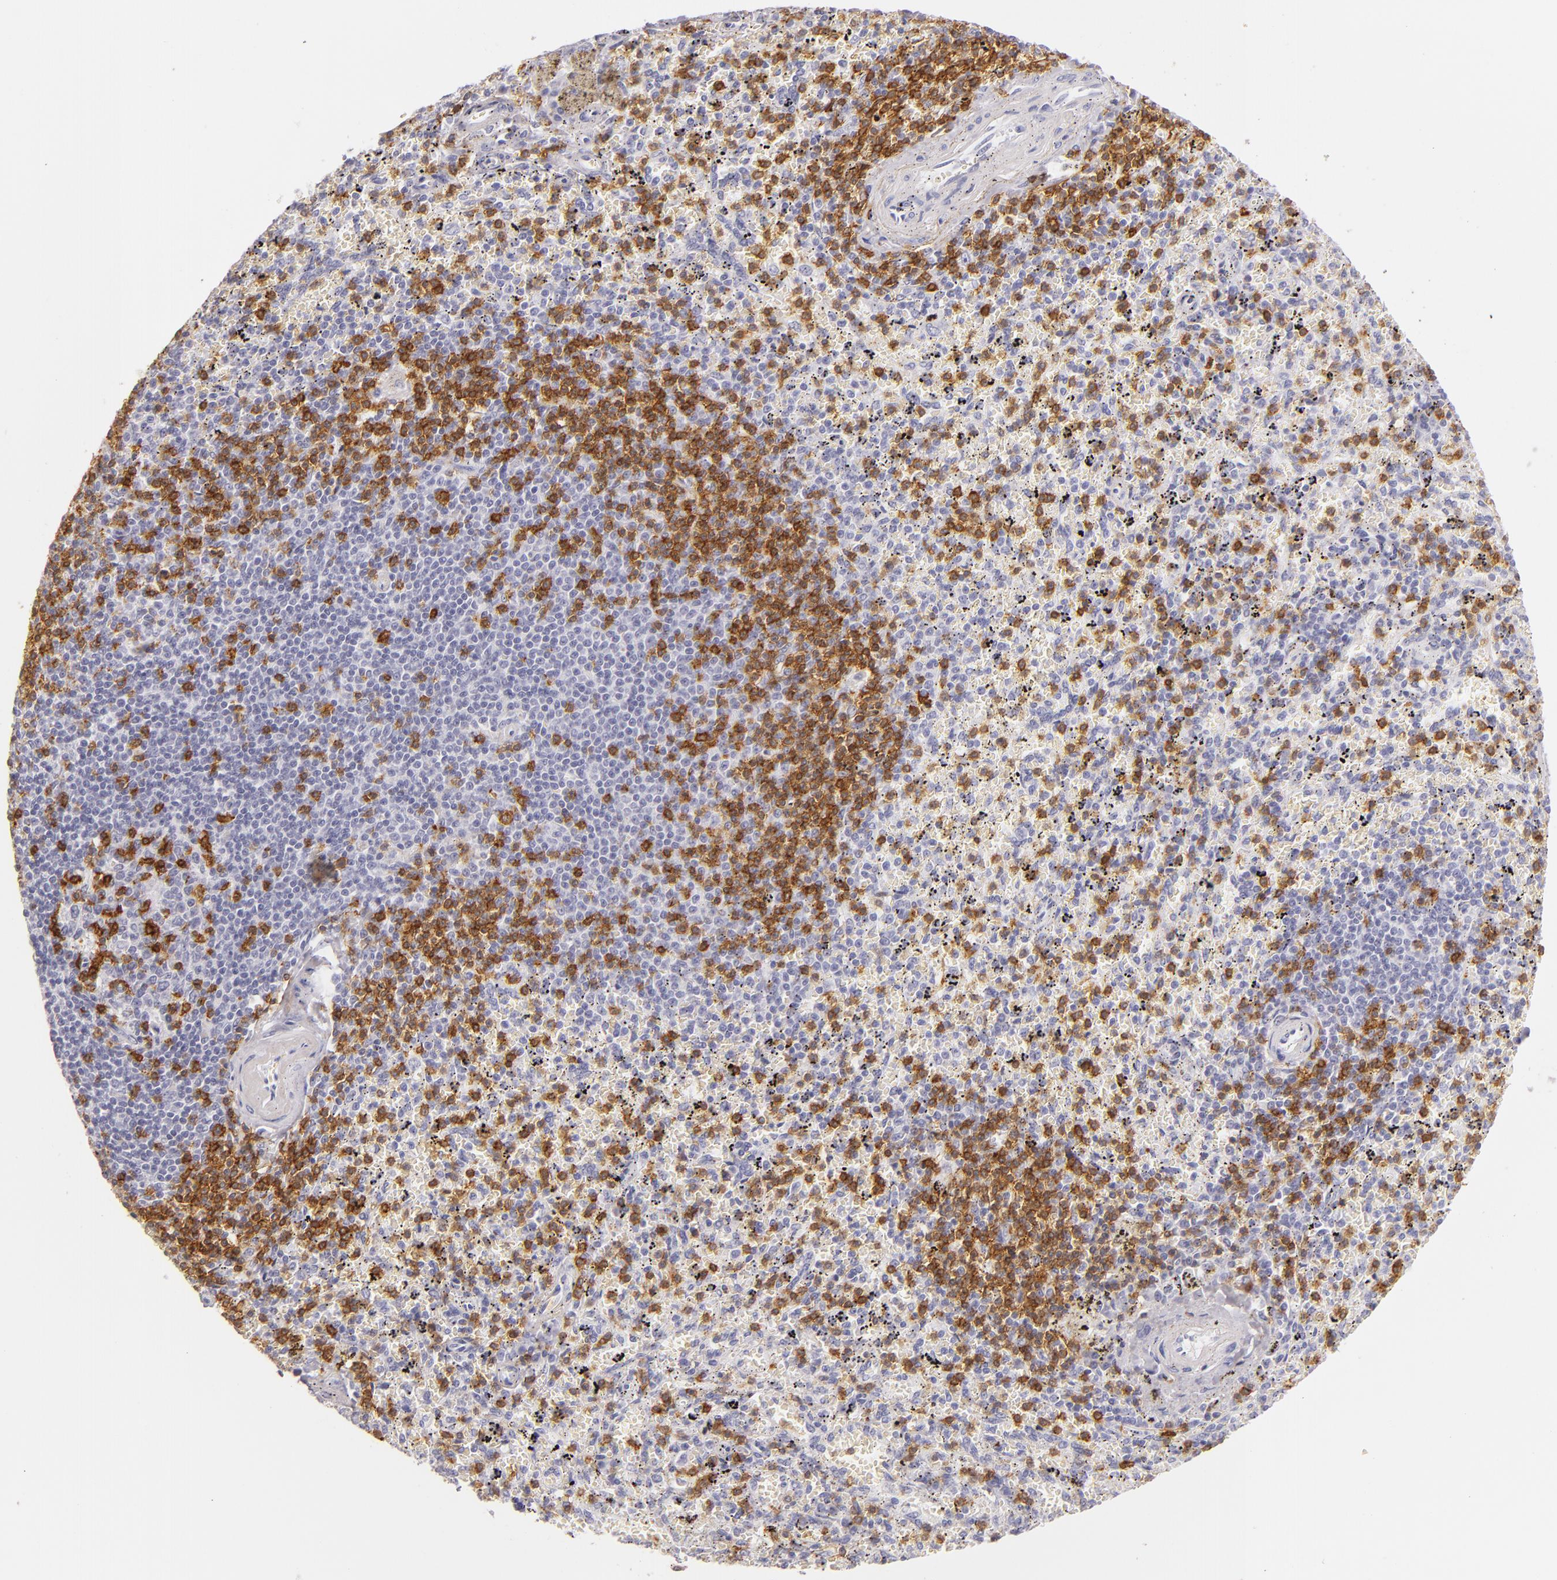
{"staining": {"intensity": "strong", "quantity": "25%-75%", "location": "cytoplasmic/membranous"}, "tissue": "spleen", "cell_type": "Cells in red pulp", "image_type": "normal", "snomed": [{"axis": "morphology", "description": "Normal tissue, NOS"}, {"axis": "topography", "description": "Spleen"}], "caption": "An immunohistochemistry (IHC) photomicrograph of unremarkable tissue is shown. Protein staining in brown shows strong cytoplasmic/membranous positivity in spleen within cells in red pulp. Using DAB (3,3'-diaminobenzidine) (brown) and hematoxylin (blue) stains, captured at high magnification using brightfield microscopy.", "gene": "LAT", "patient": {"sex": "female", "age": 43}}